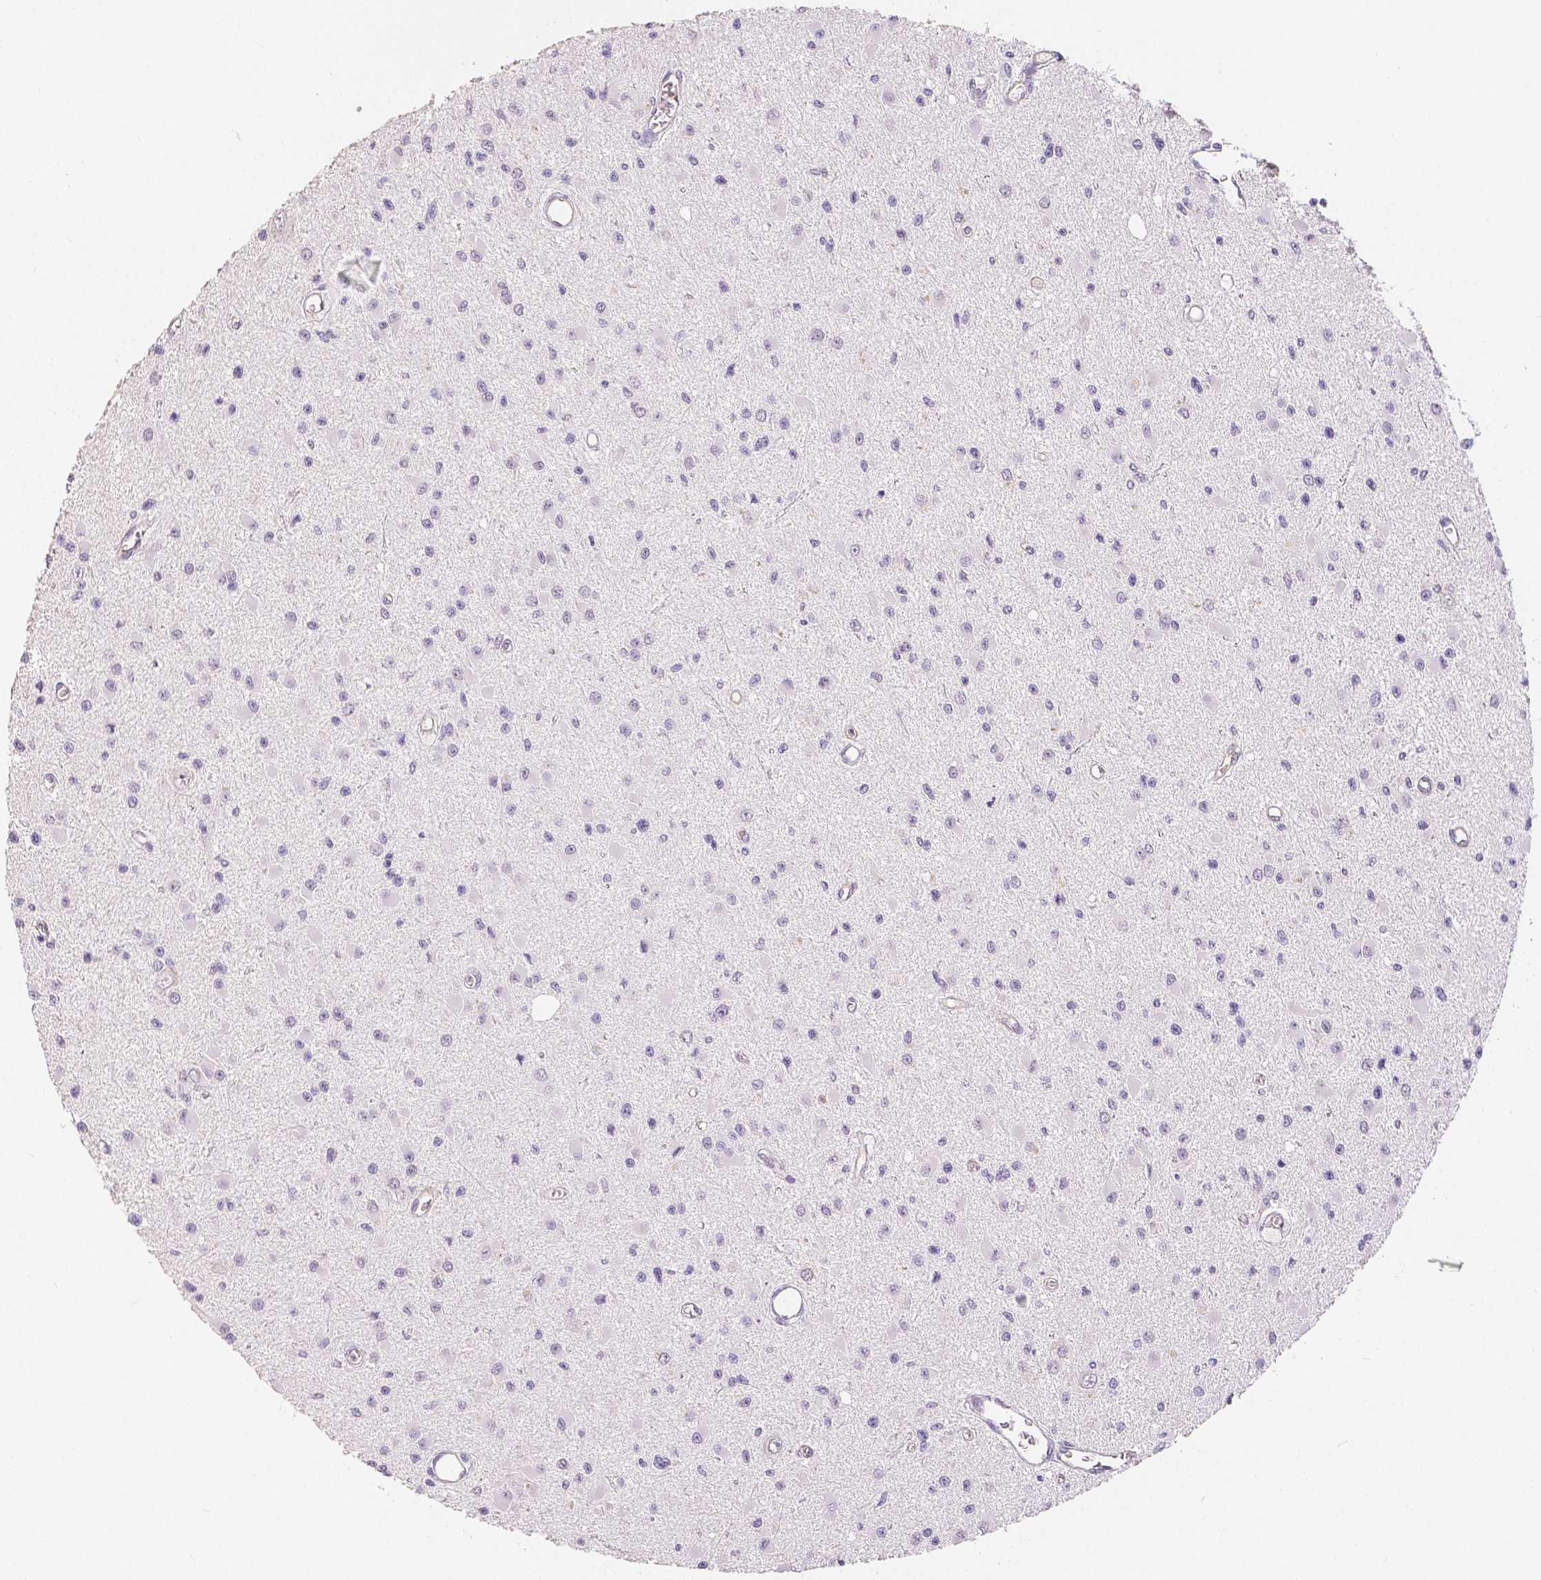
{"staining": {"intensity": "negative", "quantity": "none", "location": "none"}, "tissue": "glioma", "cell_type": "Tumor cells", "image_type": "cancer", "snomed": [{"axis": "morphology", "description": "Glioma, malignant, High grade"}, {"axis": "topography", "description": "Brain"}], "caption": "Malignant high-grade glioma stained for a protein using immunohistochemistry (IHC) reveals no staining tumor cells.", "gene": "OCLN", "patient": {"sex": "male", "age": 54}}